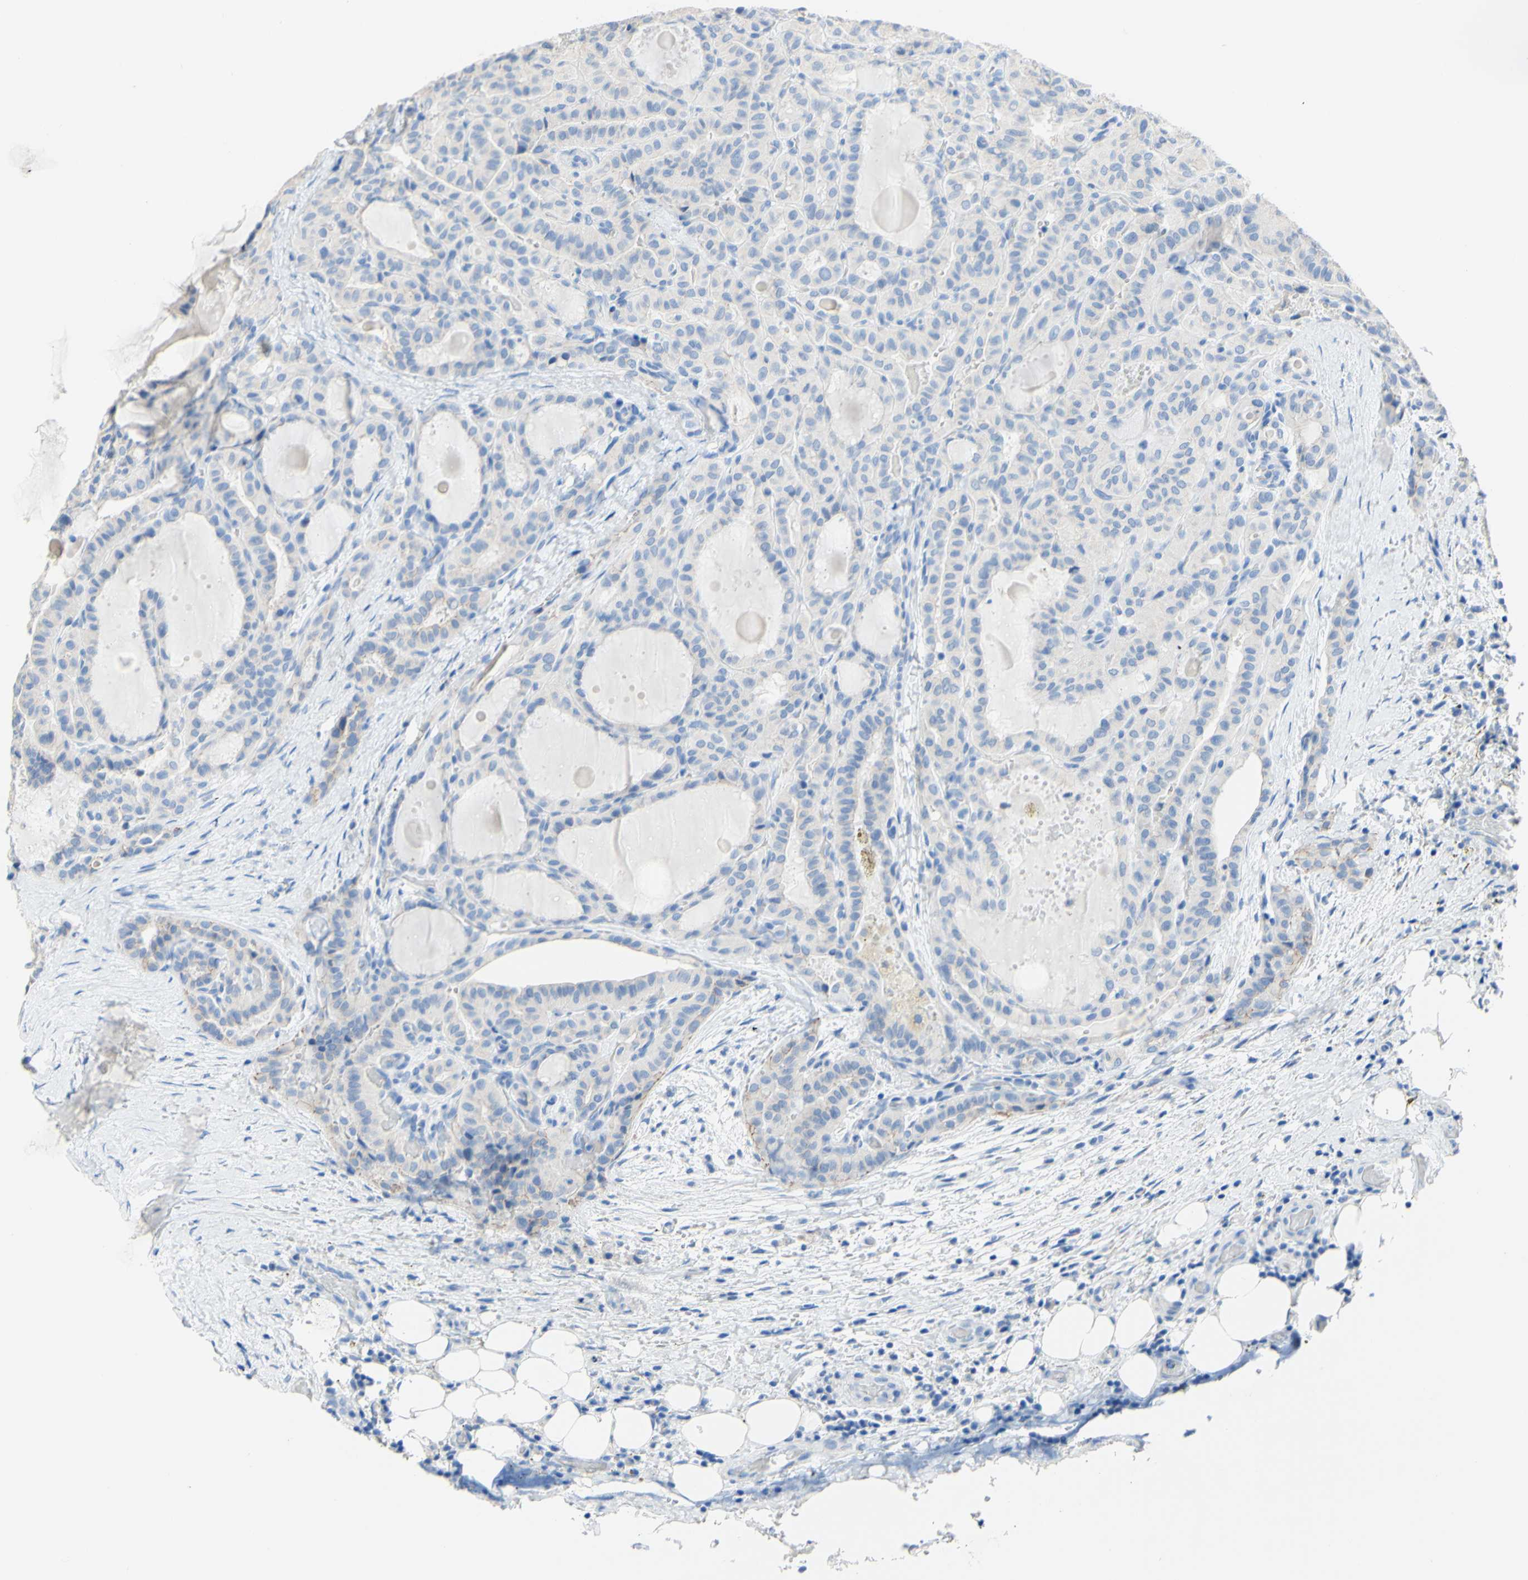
{"staining": {"intensity": "negative", "quantity": "none", "location": "none"}, "tissue": "thyroid cancer", "cell_type": "Tumor cells", "image_type": "cancer", "snomed": [{"axis": "morphology", "description": "Papillary adenocarcinoma, NOS"}, {"axis": "topography", "description": "Thyroid gland"}], "caption": "DAB immunohistochemical staining of thyroid cancer (papillary adenocarcinoma) shows no significant expression in tumor cells.", "gene": "DSC2", "patient": {"sex": "male", "age": 77}}